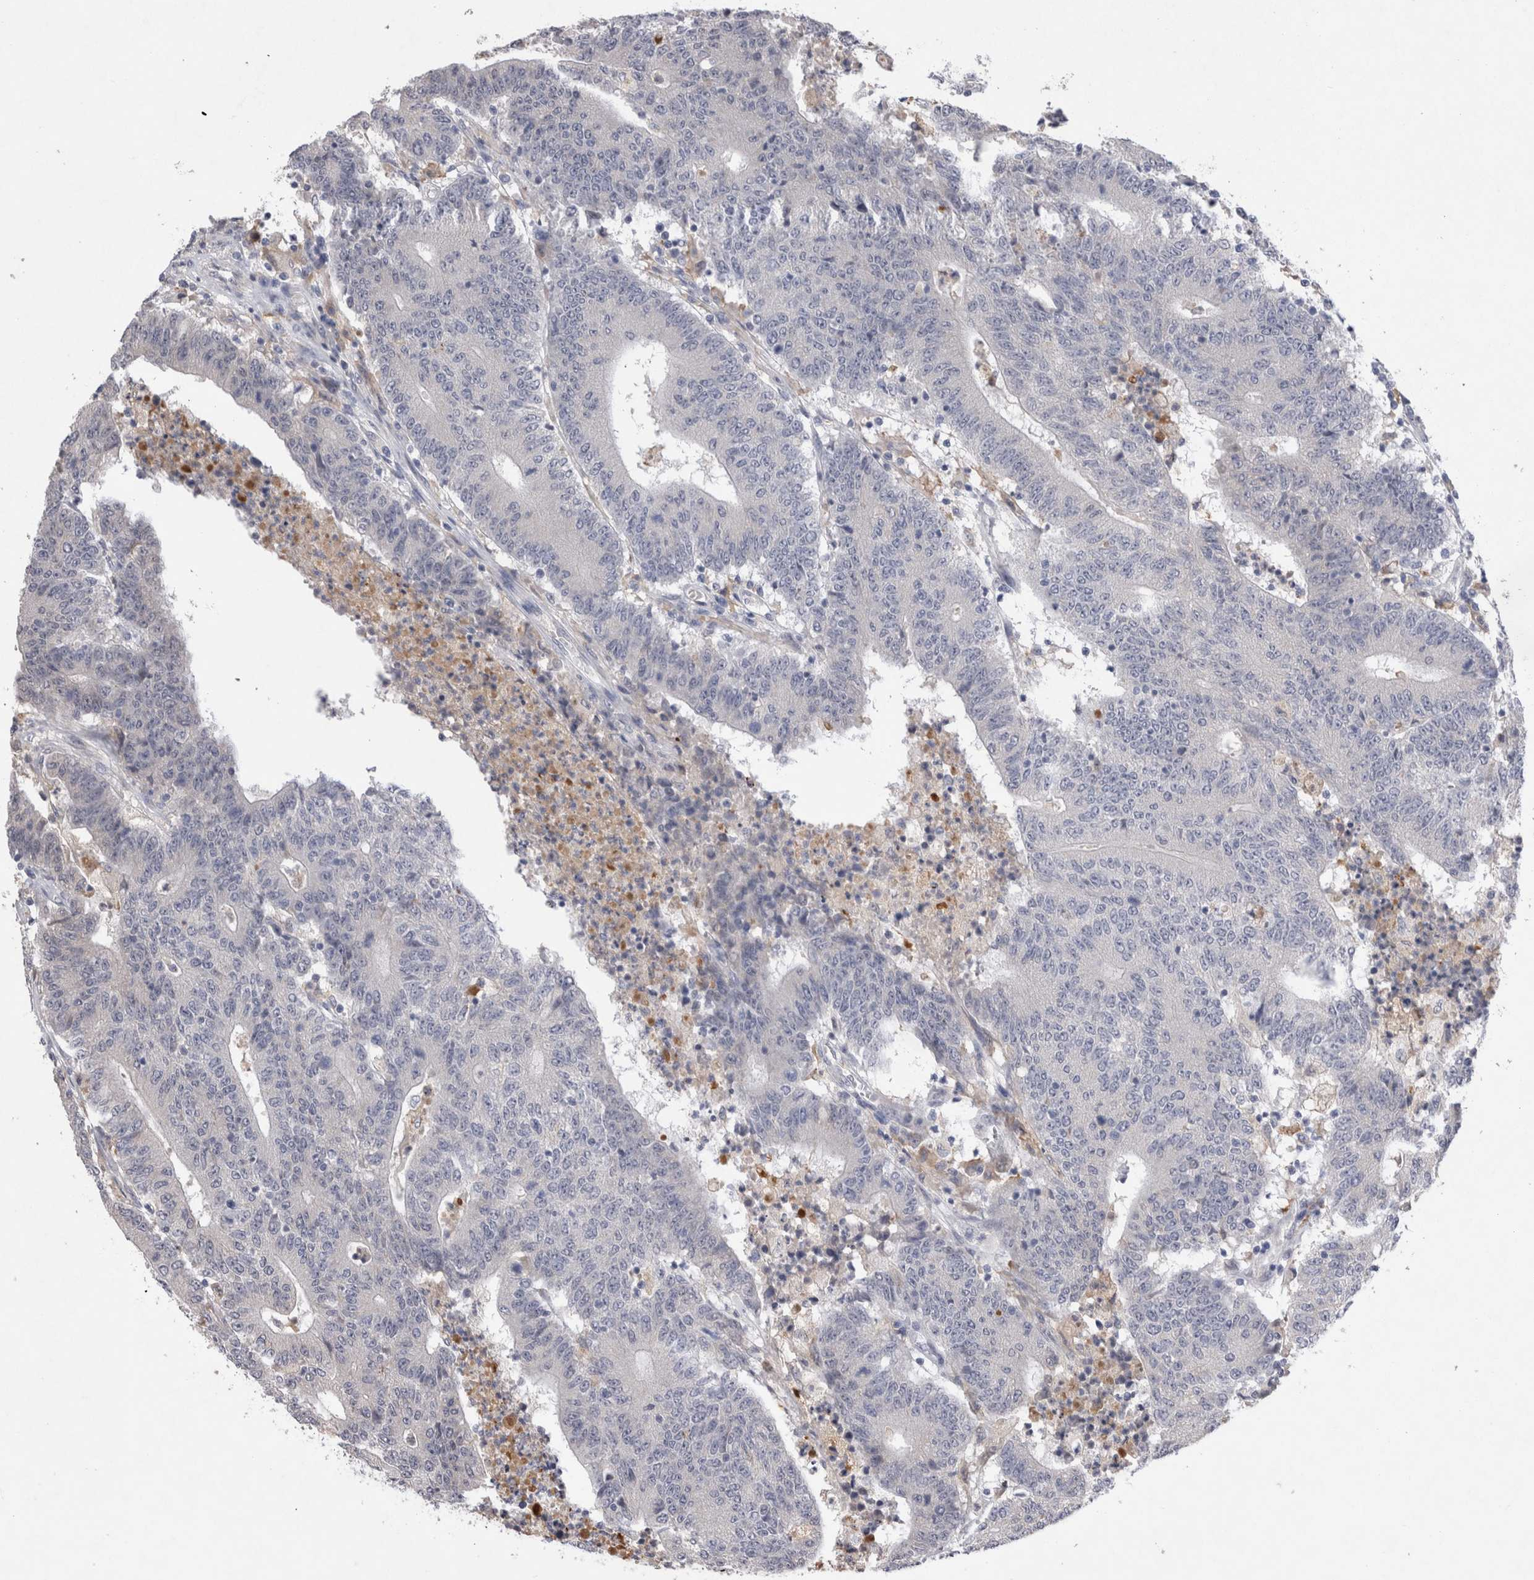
{"staining": {"intensity": "negative", "quantity": "none", "location": "none"}, "tissue": "colorectal cancer", "cell_type": "Tumor cells", "image_type": "cancer", "snomed": [{"axis": "morphology", "description": "Normal tissue, NOS"}, {"axis": "morphology", "description": "Adenocarcinoma, NOS"}, {"axis": "topography", "description": "Colon"}], "caption": "Colorectal cancer was stained to show a protein in brown. There is no significant positivity in tumor cells.", "gene": "VSIG4", "patient": {"sex": "female", "age": 75}}